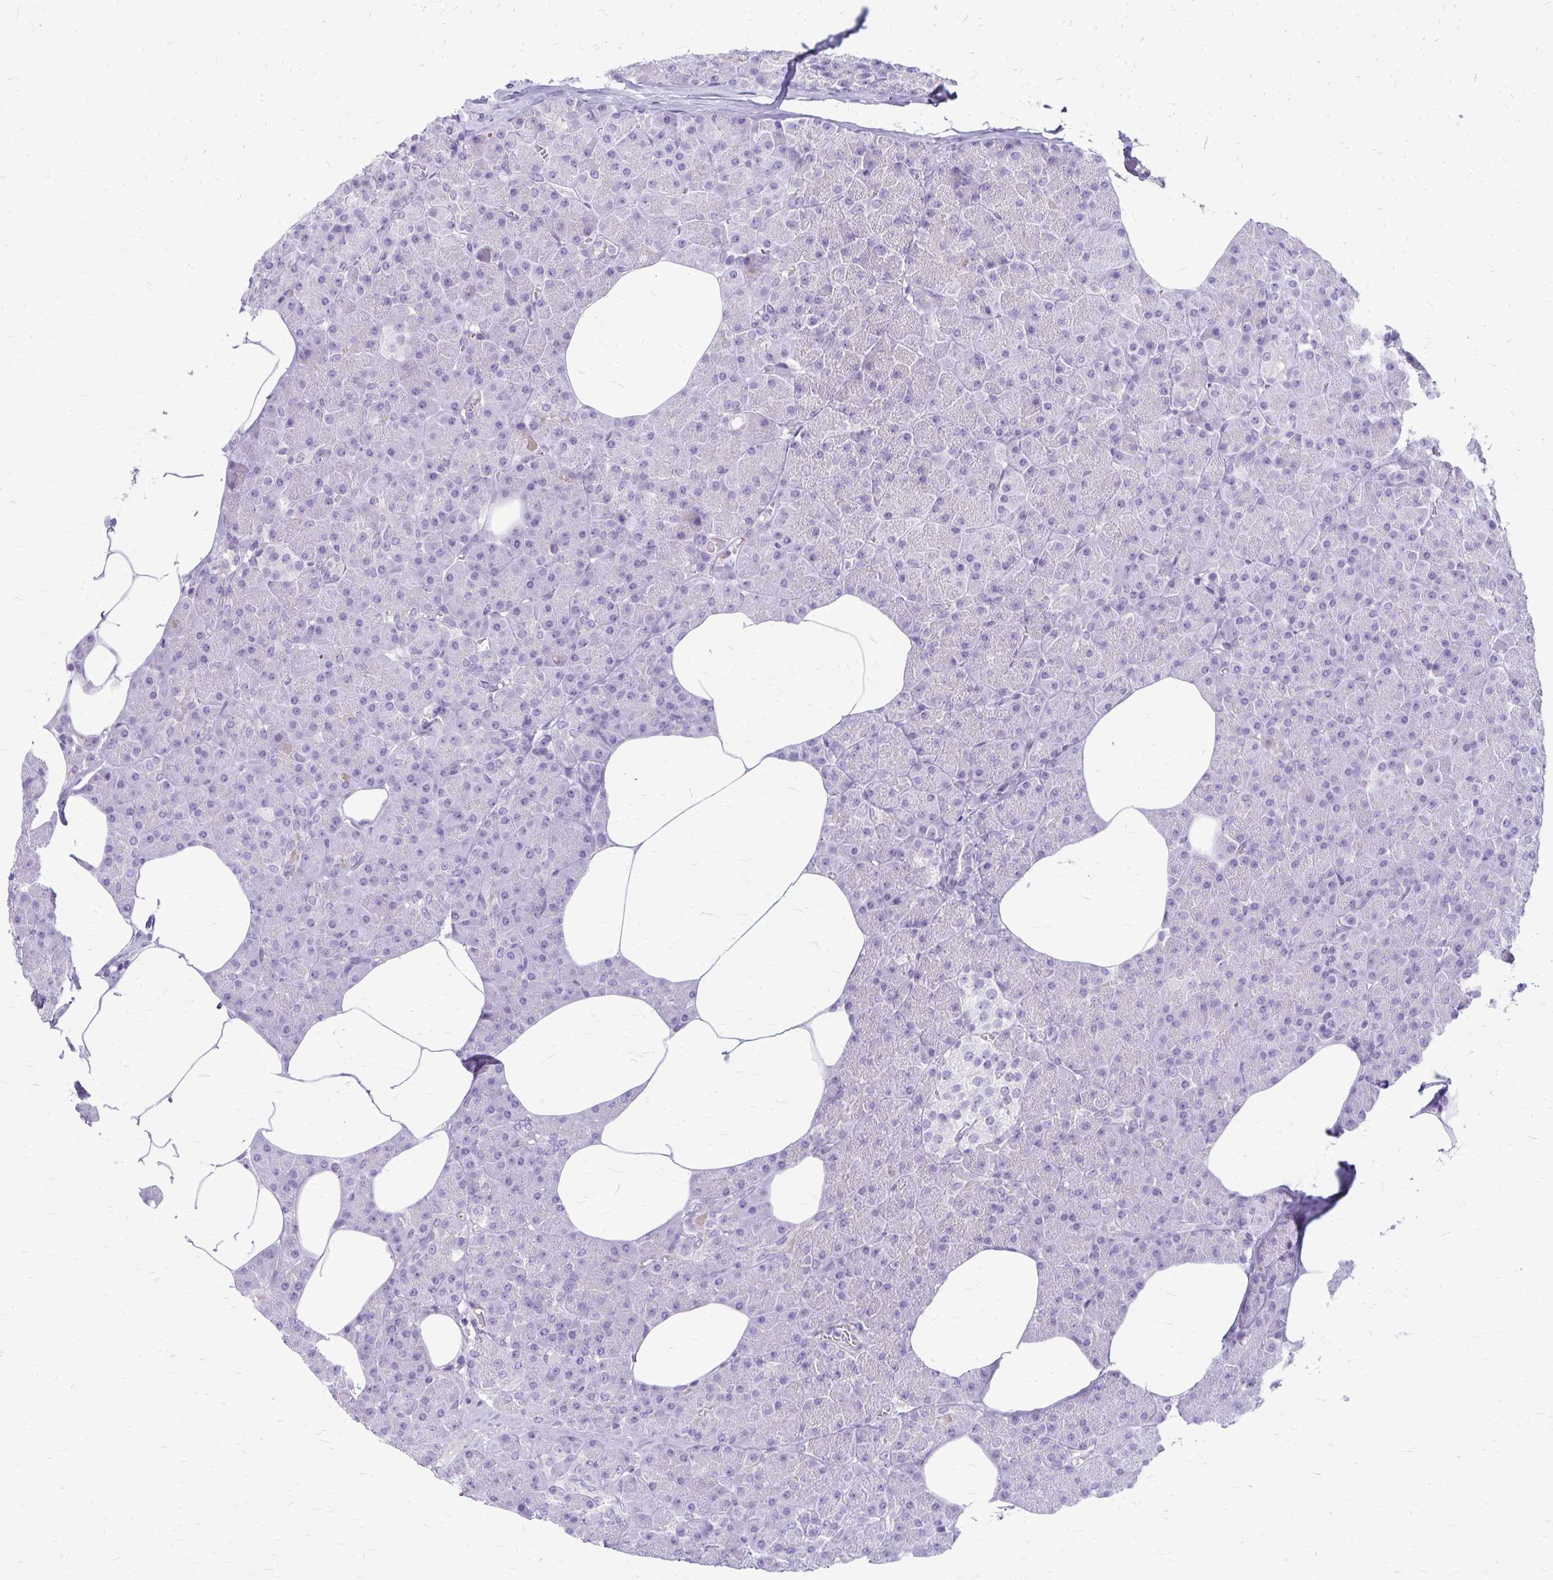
{"staining": {"intensity": "negative", "quantity": "none", "location": "none"}, "tissue": "pancreas", "cell_type": "Exocrine glandular cells", "image_type": "normal", "snomed": [{"axis": "morphology", "description": "Normal tissue, NOS"}, {"axis": "topography", "description": "Pancreas"}], "caption": "The micrograph exhibits no staining of exocrine glandular cells in unremarkable pancreas. (Stains: DAB (3,3'-diaminobenzidine) immunohistochemistry (IHC) with hematoxylin counter stain, Microscopy: brightfield microscopy at high magnification).", "gene": "GP9", "patient": {"sex": "female", "age": 45}}